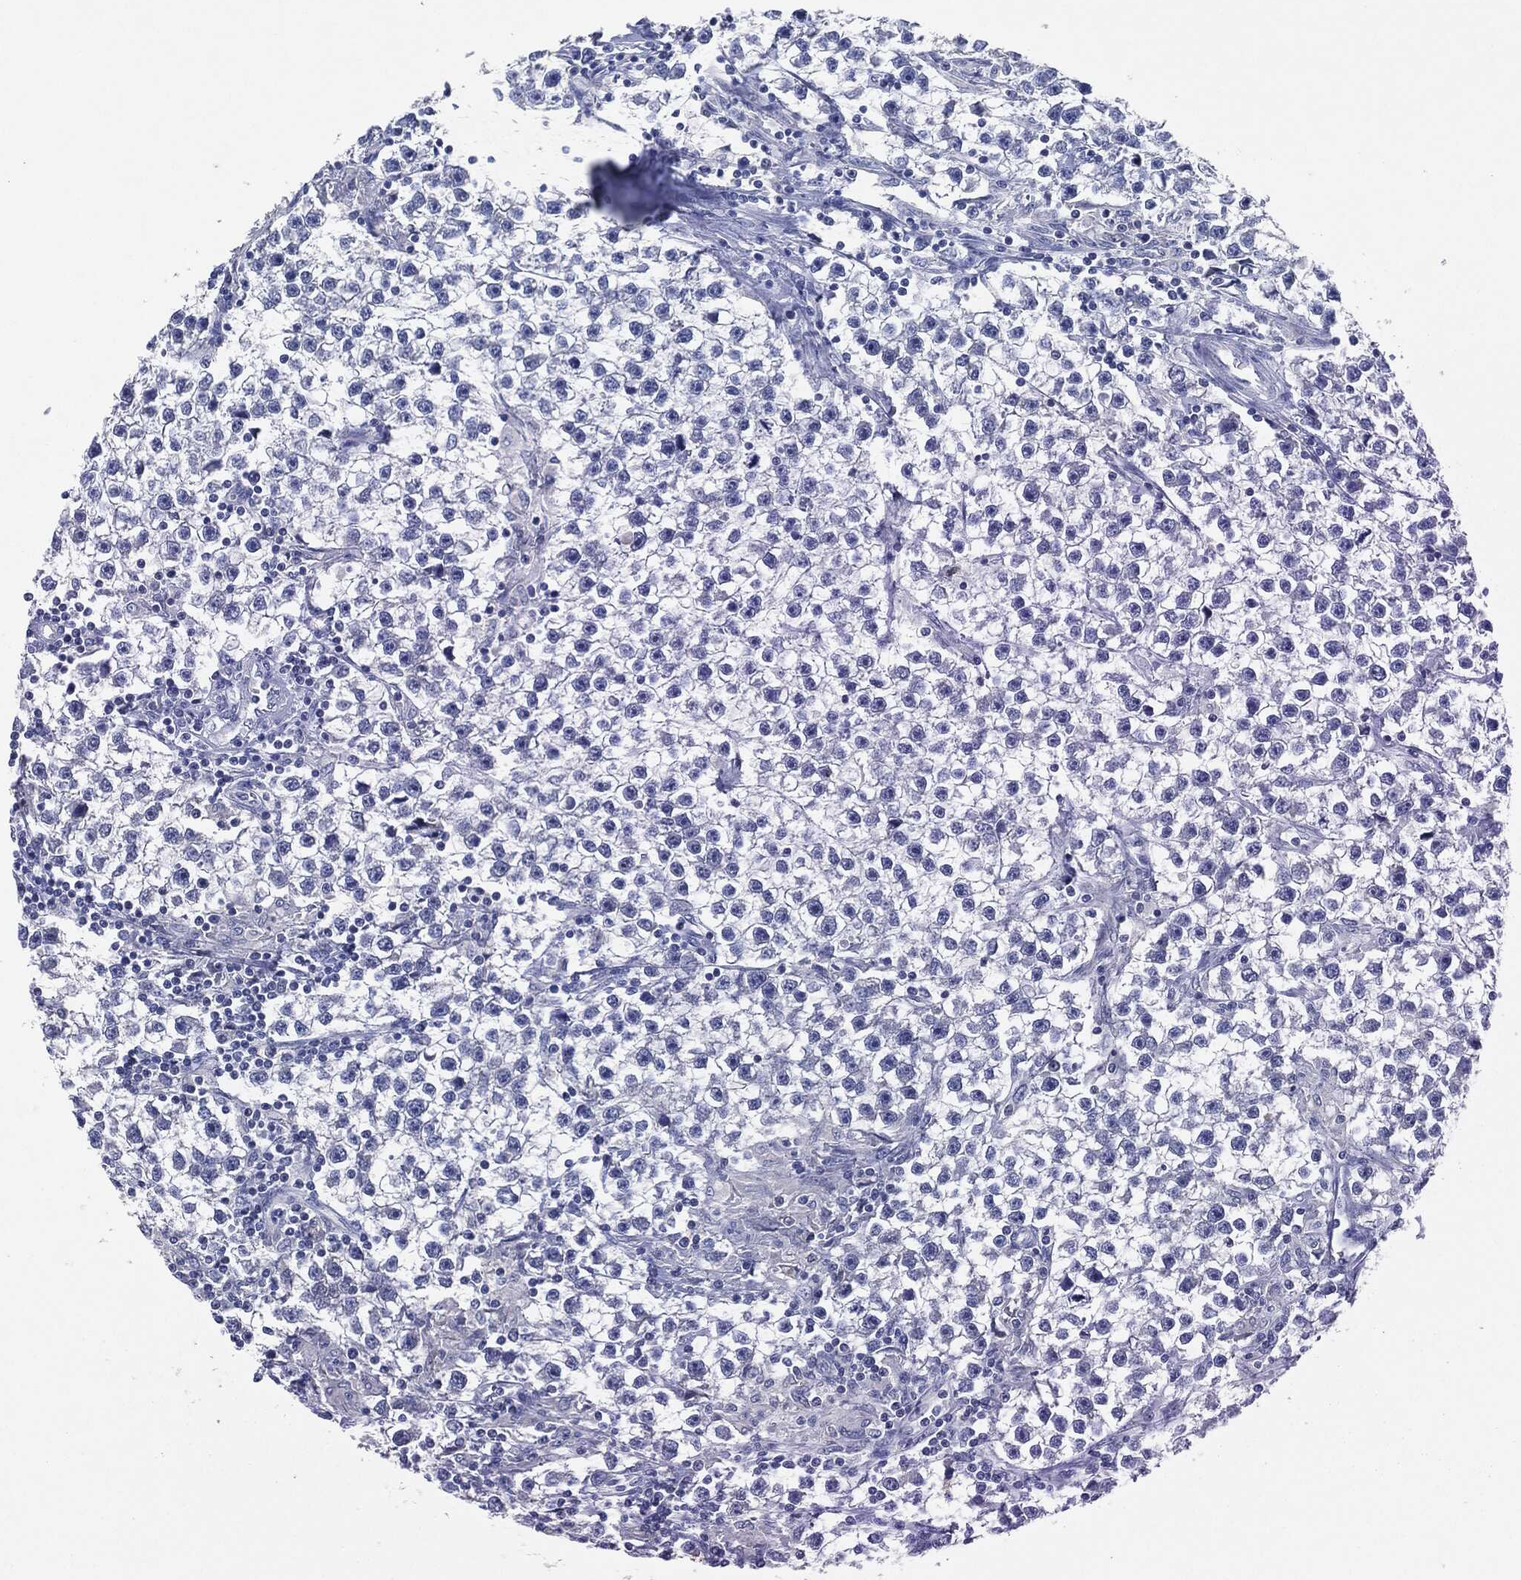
{"staining": {"intensity": "negative", "quantity": "none", "location": "none"}, "tissue": "testis cancer", "cell_type": "Tumor cells", "image_type": "cancer", "snomed": [{"axis": "morphology", "description": "Seminoma, NOS"}, {"axis": "topography", "description": "Testis"}], "caption": "Photomicrograph shows no significant protein expression in tumor cells of testis cancer (seminoma).", "gene": "NTRK1", "patient": {"sex": "male", "age": 59}}